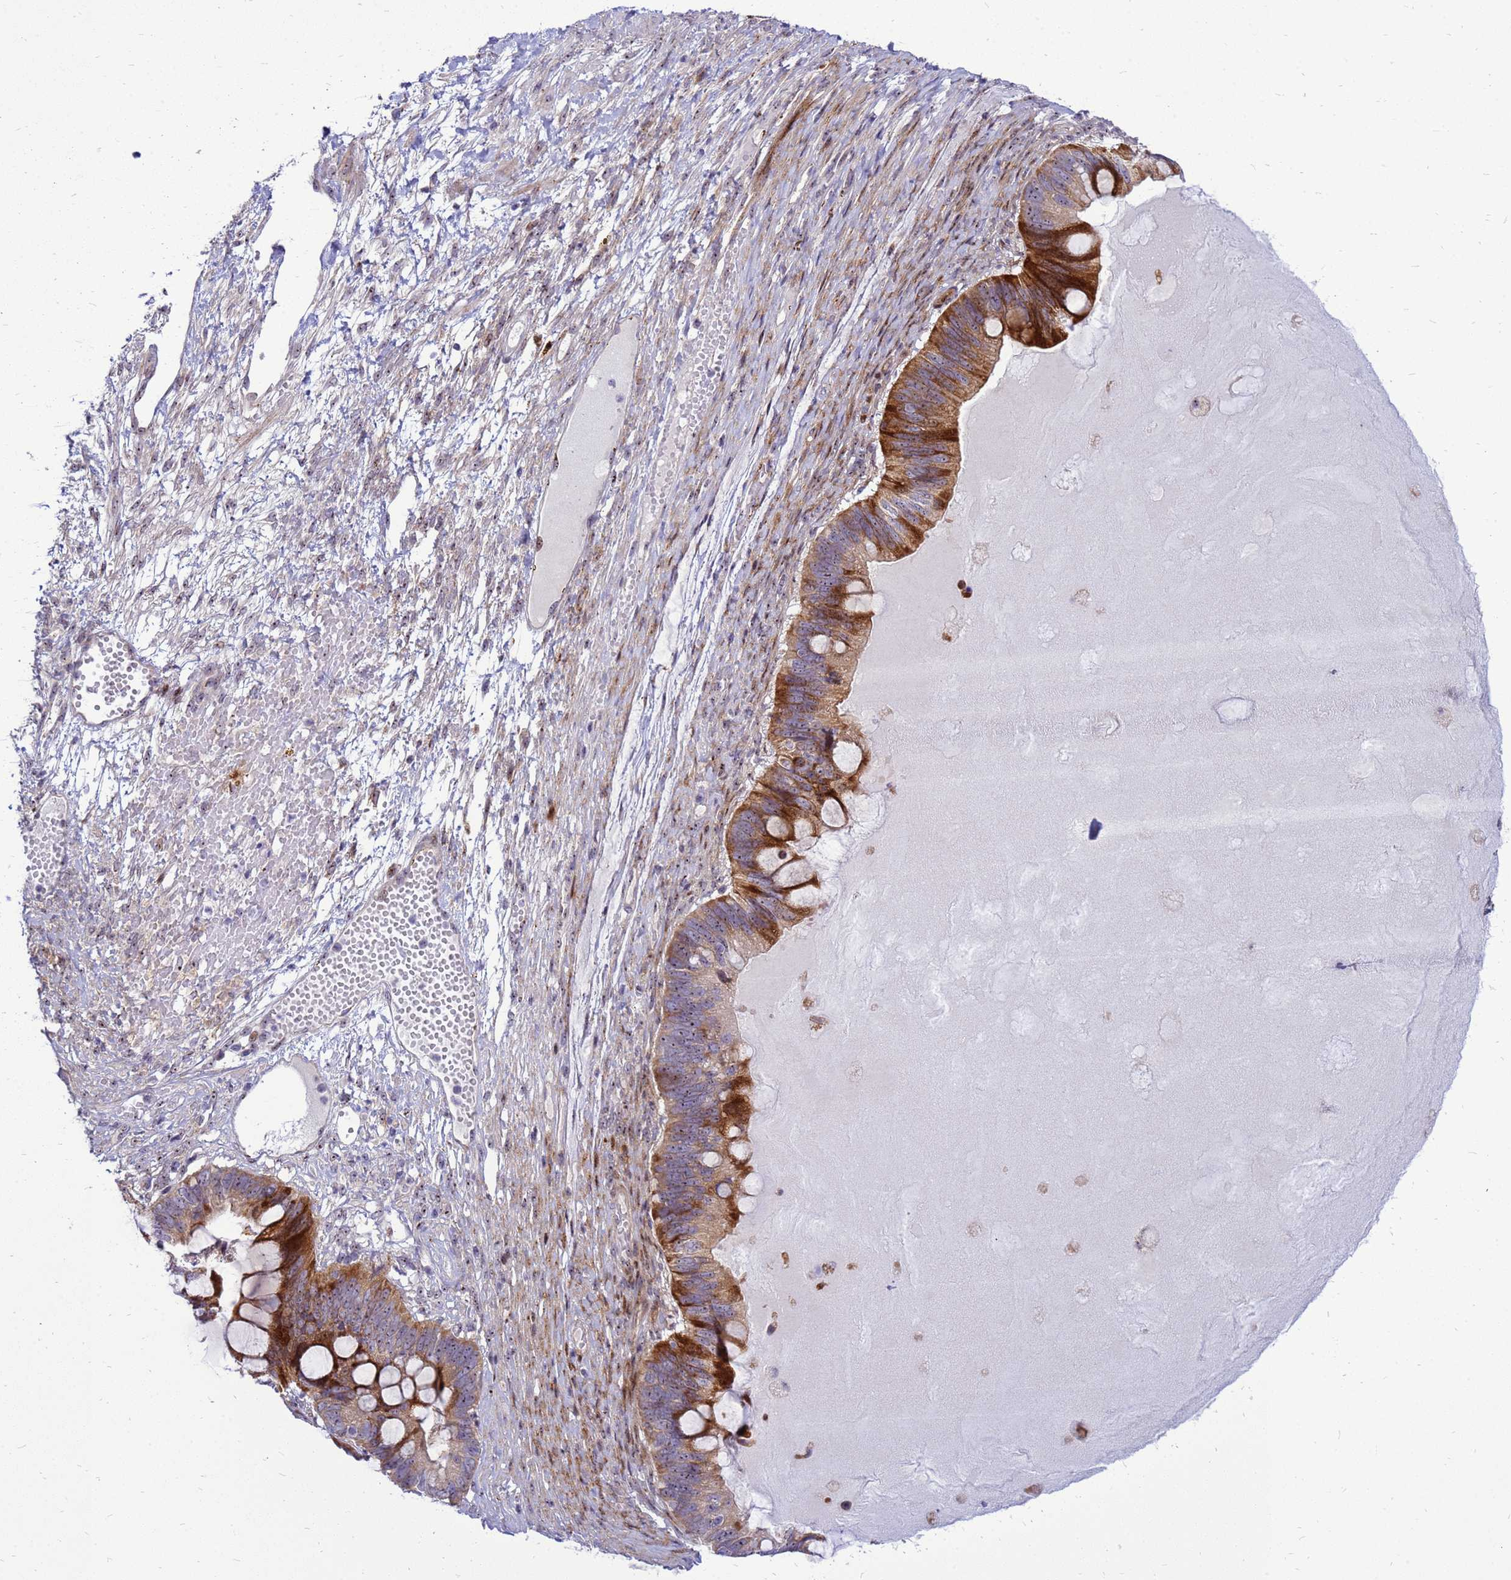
{"staining": {"intensity": "strong", "quantity": "25%-75%", "location": "cytoplasmic/membranous,nuclear"}, "tissue": "ovarian cancer", "cell_type": "Tumor cells", "image_type": "cancer", "snomed": [{"axis": "morphology", "description": "Cystadenocarcinoma, mucinous, NOS"}, {"axis": "topography", "description": "Ovary"}], "caption": "This photomicrograph displays mucinous cystadenocarcinoma (ovarian) stained with IHC to label a protein in brown. The cytoplasmic/membranous and nuclear of tumor cells show strong positivity for the protein. Nuclei are counter-stained blue.", "gene": "RSPO1", "patient": {"sex": "female", "age": 61}}